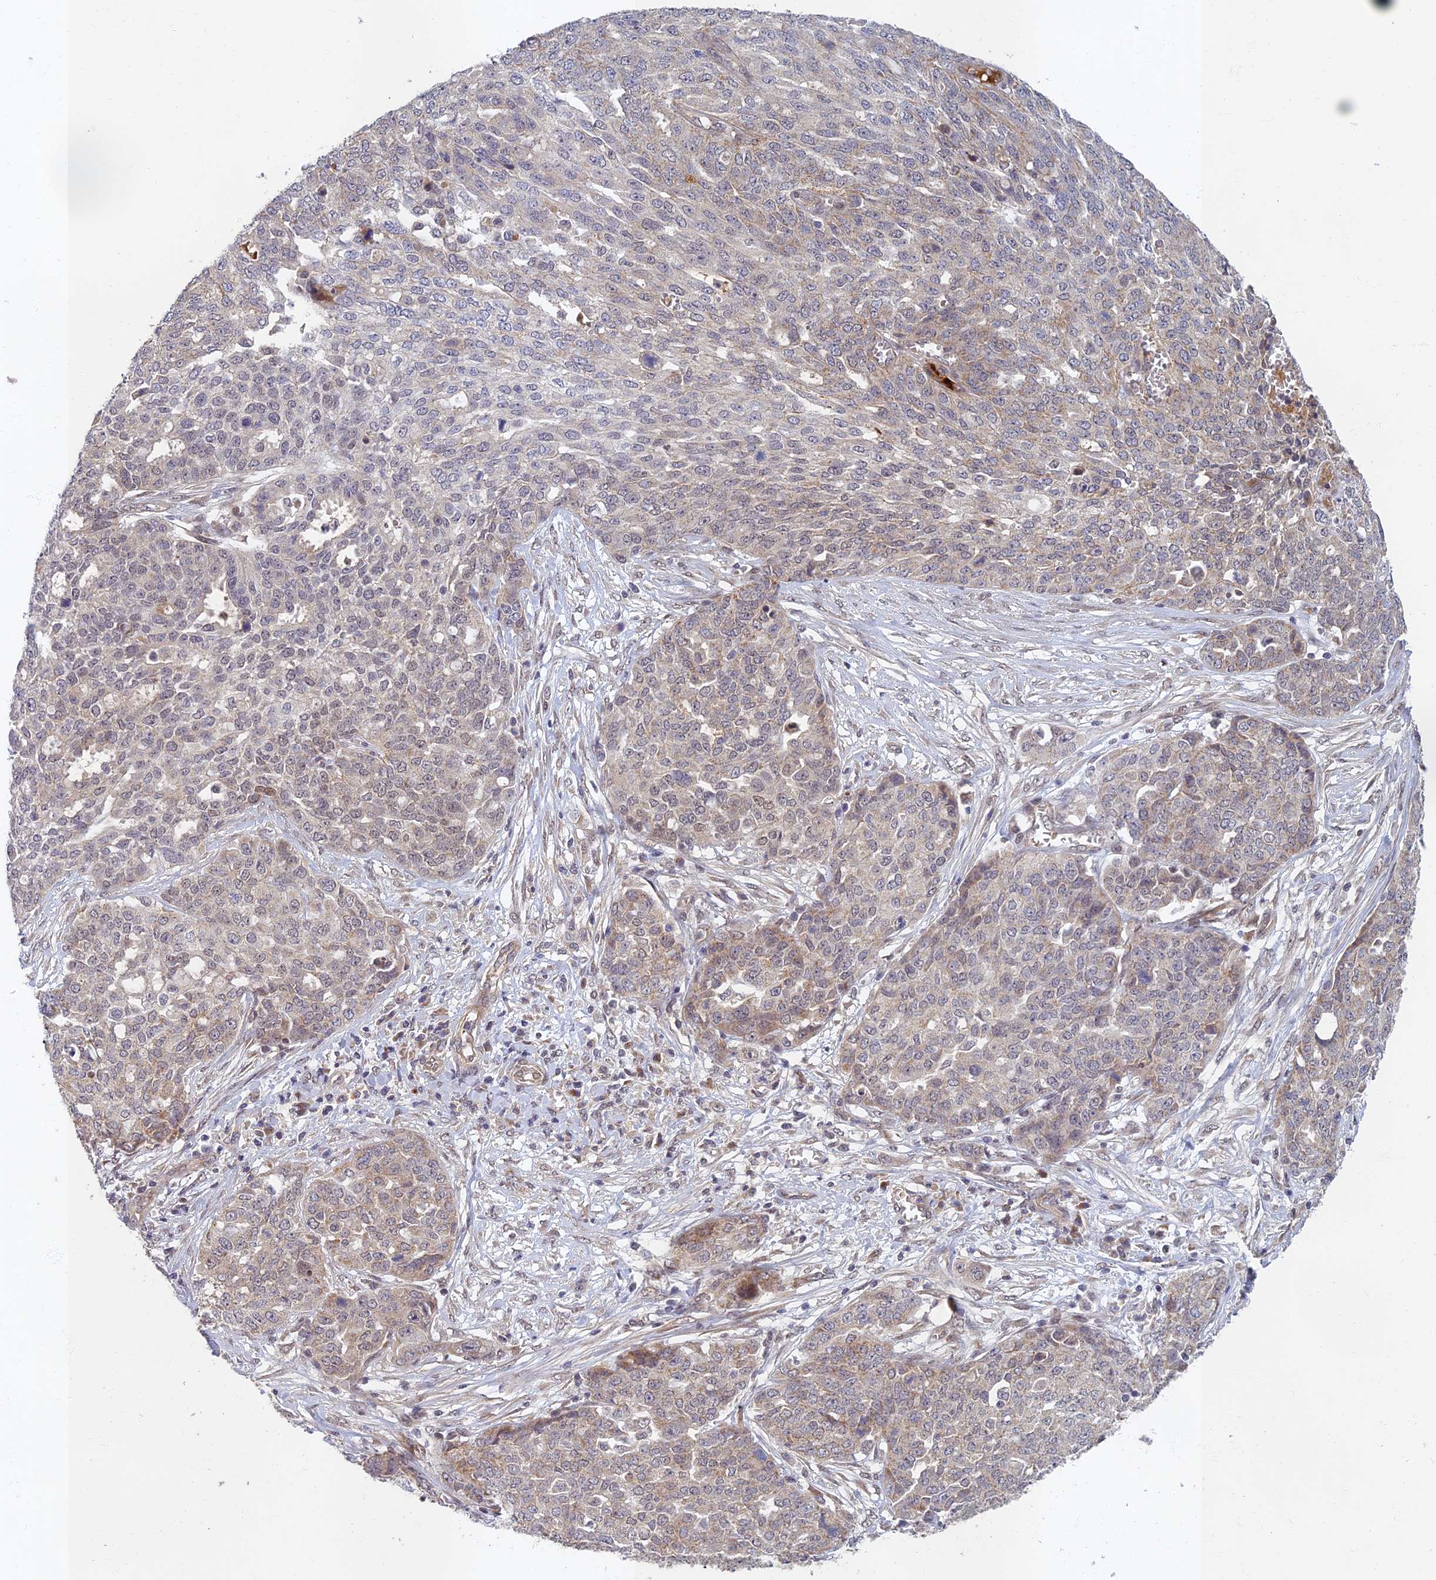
{"staining": {"intensity": "weak", "quantity": "<25%", "location": "cytoplasmic/membranous"}, "tissue": "ovarian cancer", "cell_type": "Tumor cells", "image_type": "cancer", "snomed": [{"axis": "morphology", "description": "Cystadenocarcinoma, serous, NOS"}, {"axis": "topography", "description": "Soft tissue"}, {"axis": "topography", "description": "Ovary"}], "caption": "Tumor cells are negative for protein expression in human serous cystadenocarcinoma (ovarian).", "gene": "EARS2", "patient": {"sex": "female", "age": 57}}